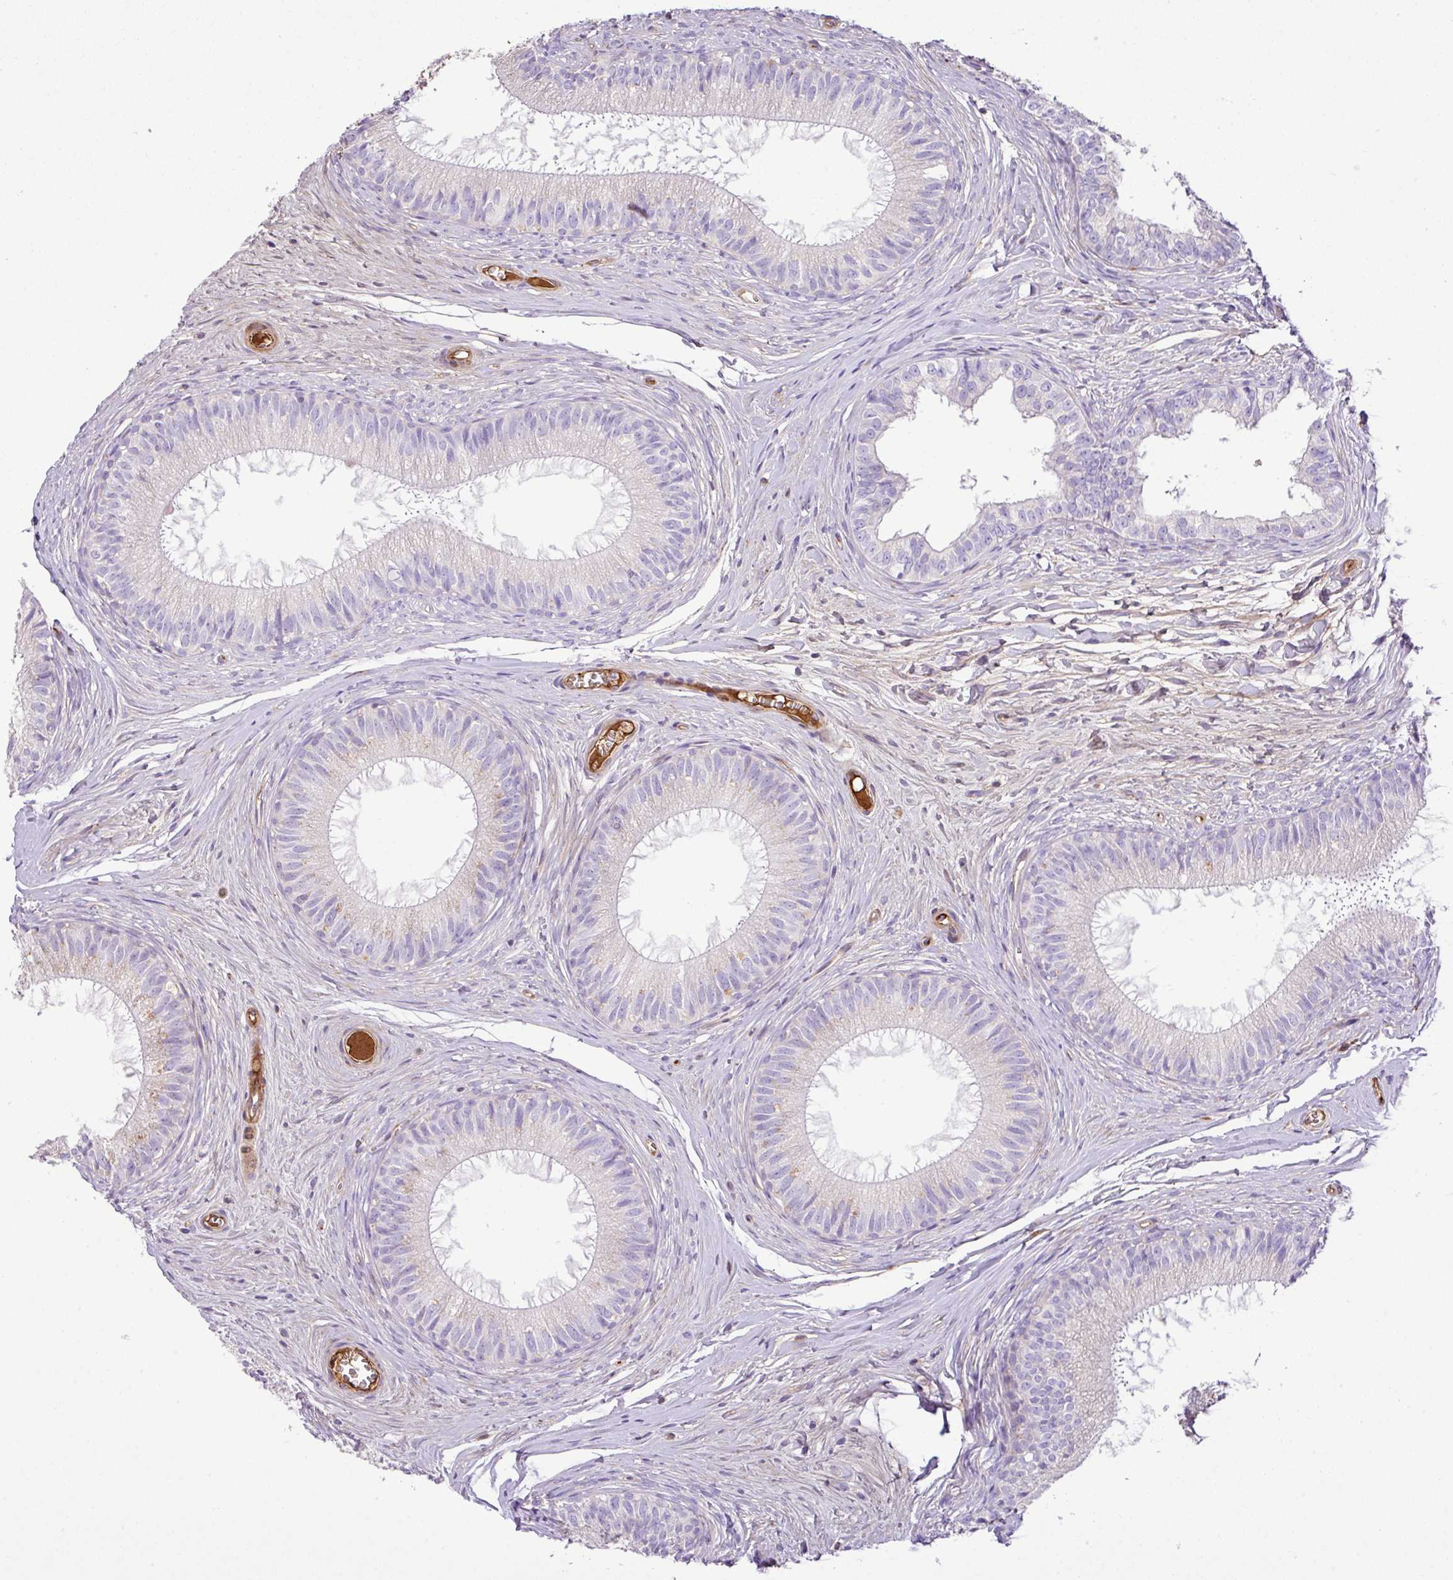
{"staining": {"intensity": "moderate", "quantity": "<25%", "location": "cytoplasmic/membranous"}, "tissue": "epididymis", "cell_type": "Glandular cells", "image_type": "normal", "snomed": [{"axis": "morphology", "description": "Normal tissue, NOS"}, {"axis": "topography", "description": "Epididymis"}], "caption": "About <25% of glandular cells in unremarkable human epididymis show moderate cytoplasmic/membranous protein staining as visualized by brown immunohistochemical staining.", "gene": "CTXN2", "patient": {"sex": "male", "age": 25}}